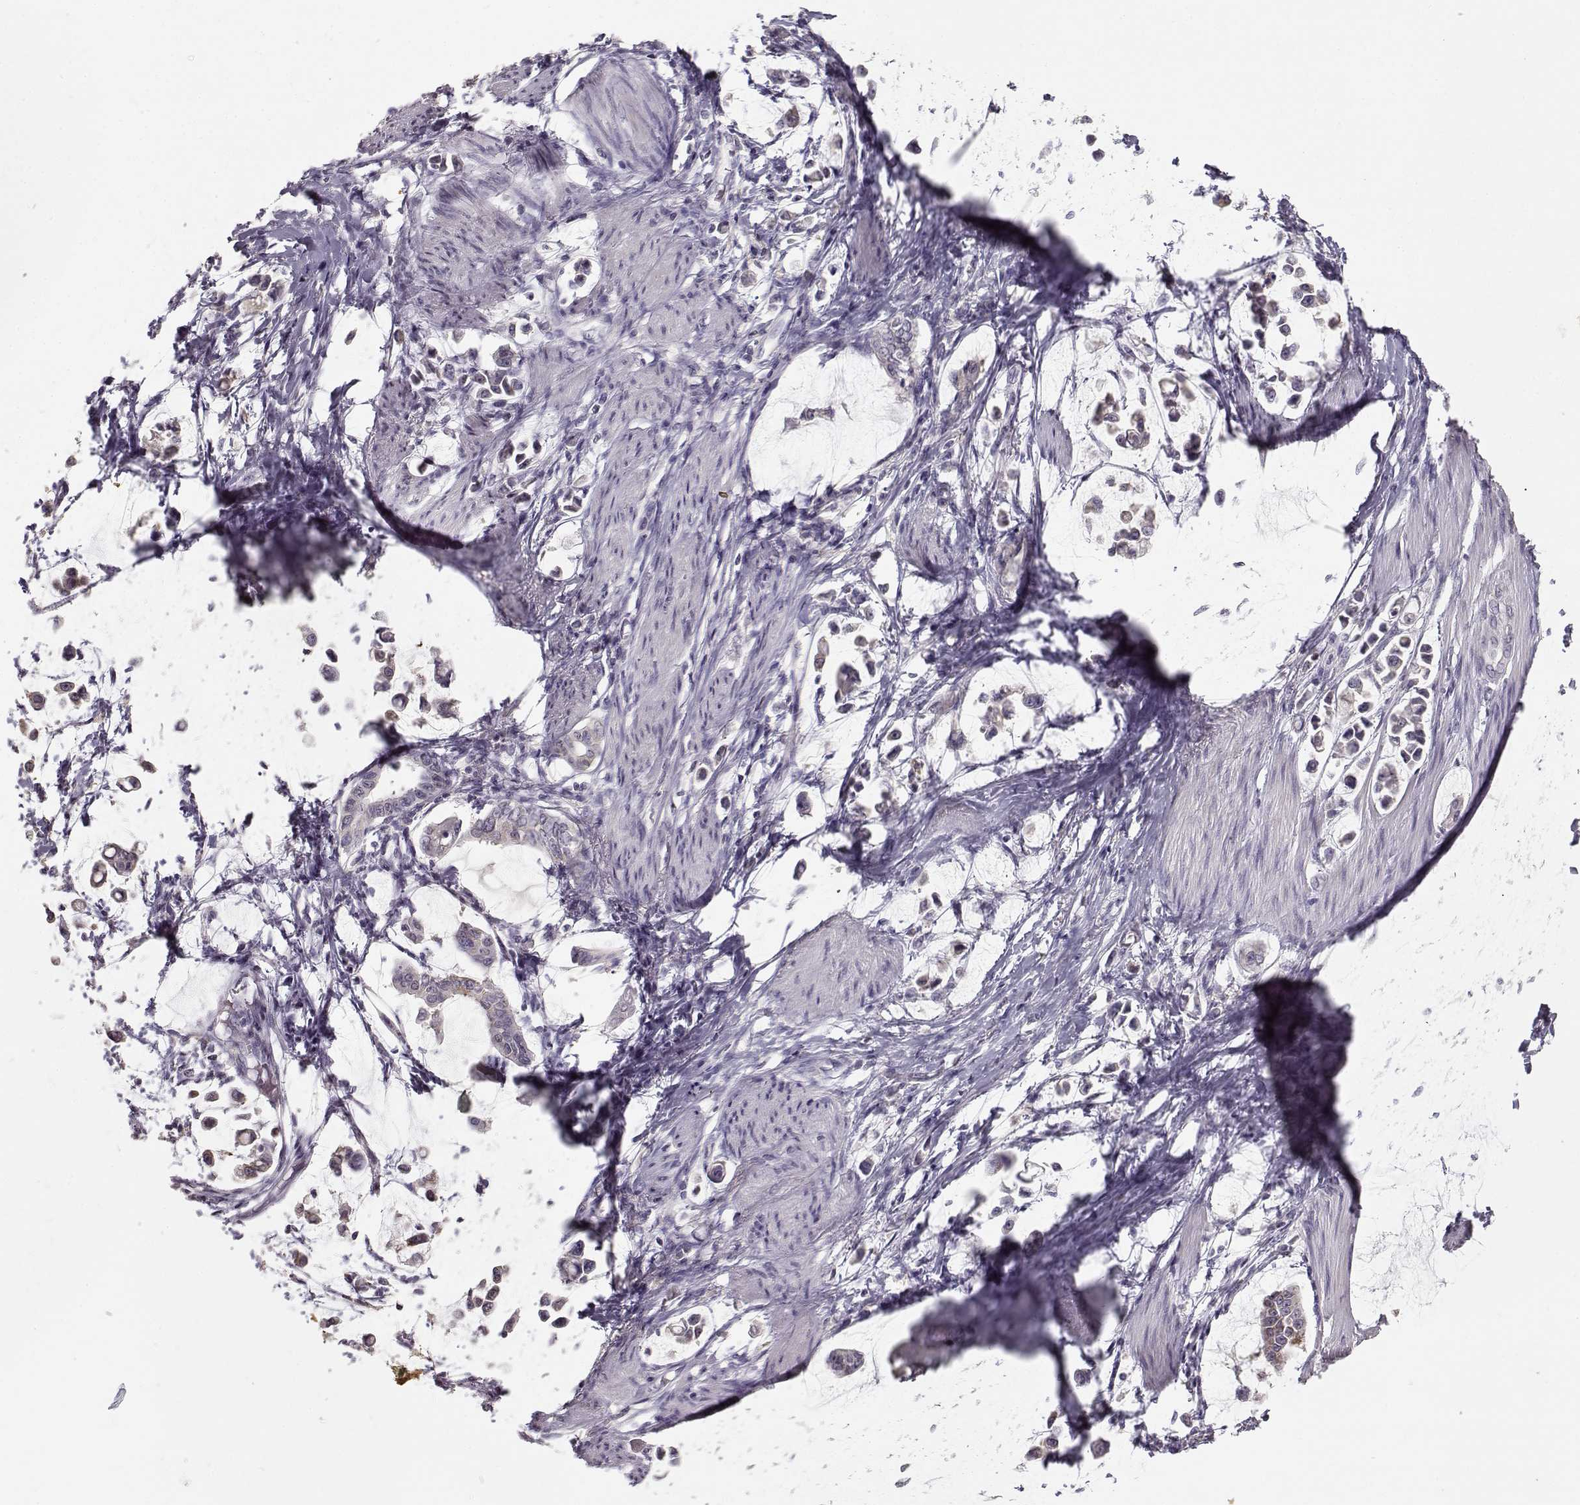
{"staining": {"intensity": "negative", "quantity": "none", "location": "none"}, "tissue": "stomach cancer", "cell_type": "Tumor cells", "image_type": "cancer", "snomed": [{"axis": "morphology", "description": "Adenocarcinoma, NOS"}, {"axis": "topography", "description": "Stomach"}], "caption": "Immunohistochemistry micrograph of stomach cancer (adenocarcinoma) stained for a protein (brown), which shows no expression in tumor cells.", "gene": "UROC1", "patient": {"sex": "male", "age": 82}}